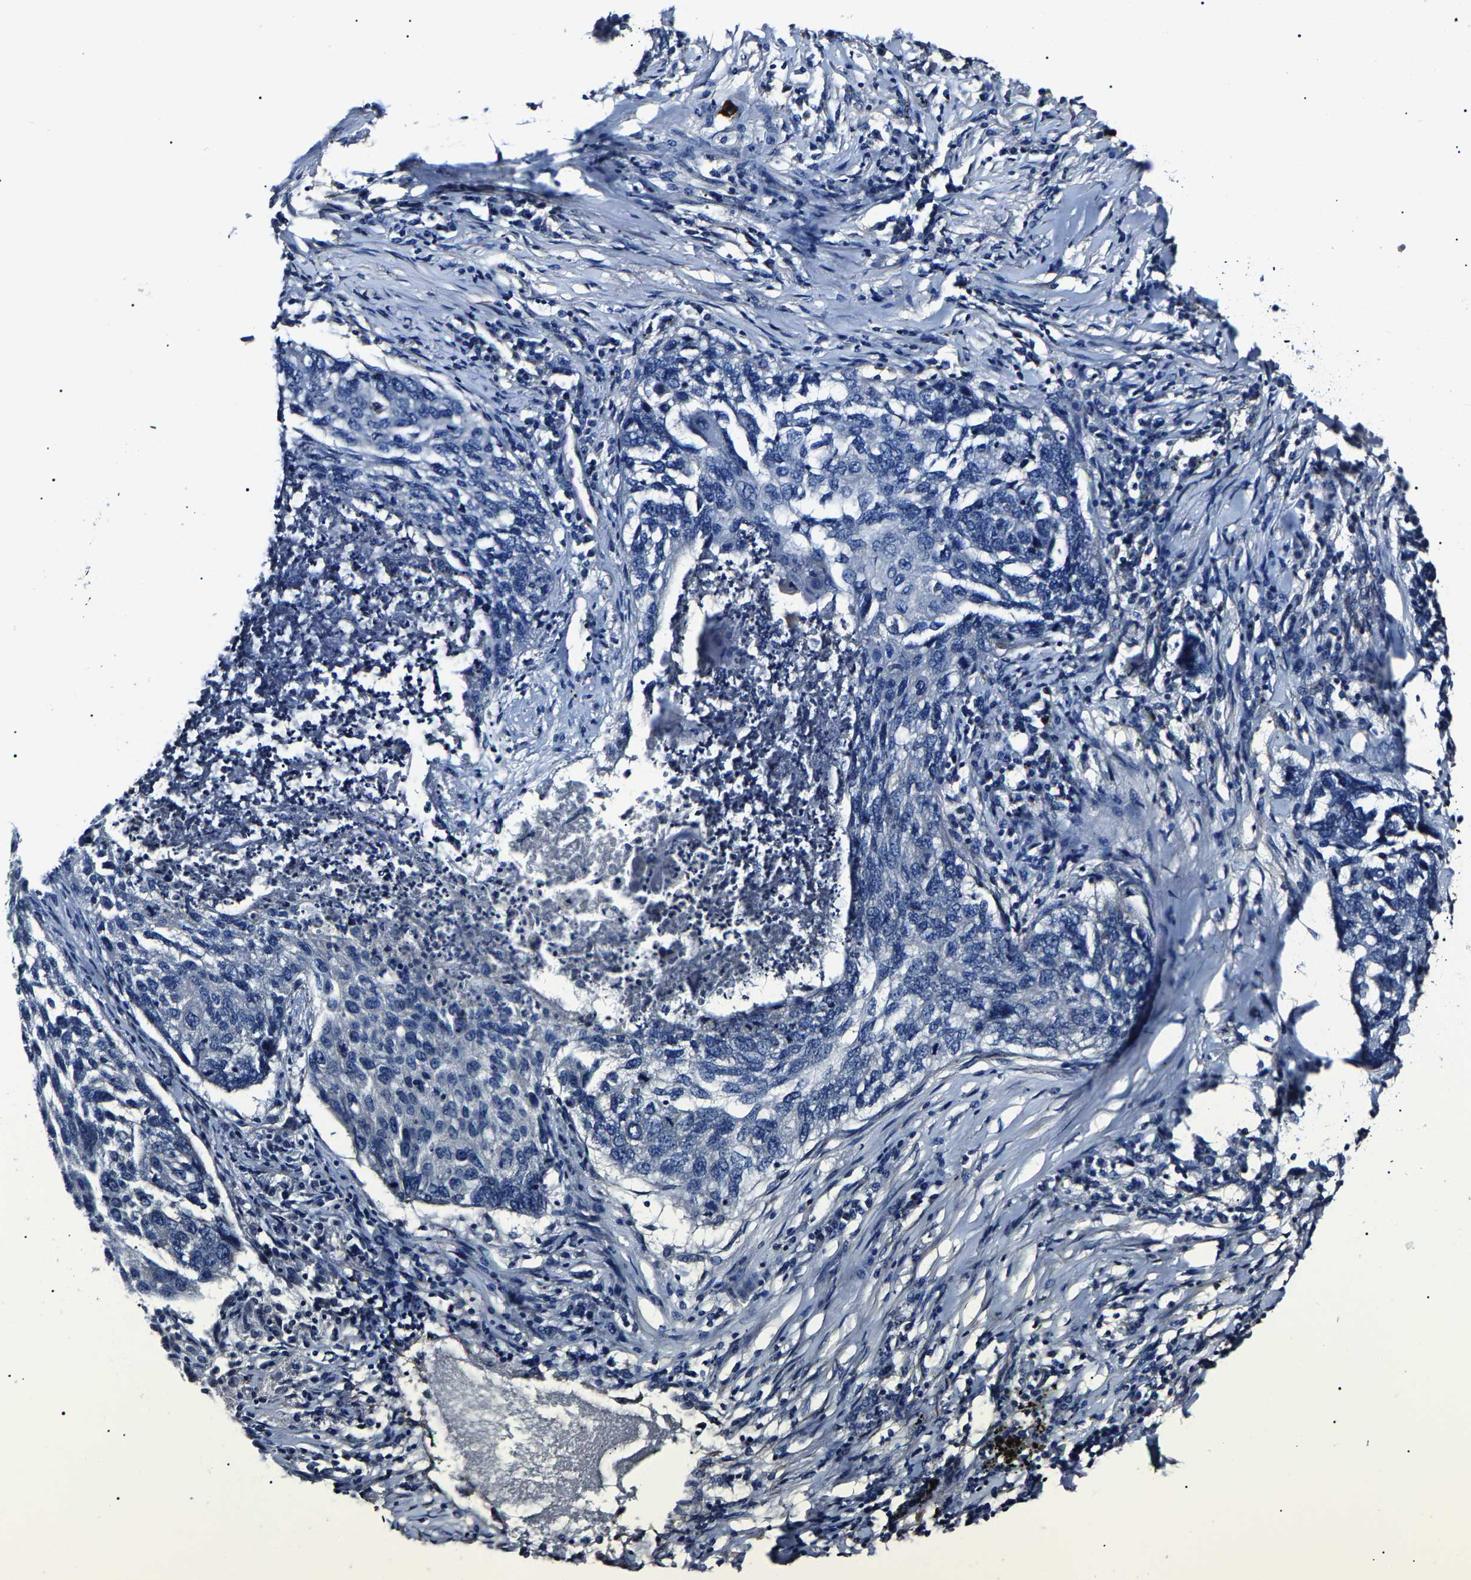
{"staining": {"intensity": "negative", "quantity": "none", "location": "none"}, "tissue": "lung cancer", "cell_type": "Tumor cells", "image_type": "cancer", "snomed": [{"axis": "morphology", "description": "Squamous cell carcinoma, NOS"}, {"axis": "topography", "description": "Lung"}], "caption": "There is no significant staining in tumor cells of lung cancer (squamous cell carcinoma).", "gene": "KLHL42", "patient": {"sex": "female", "age": 63}}